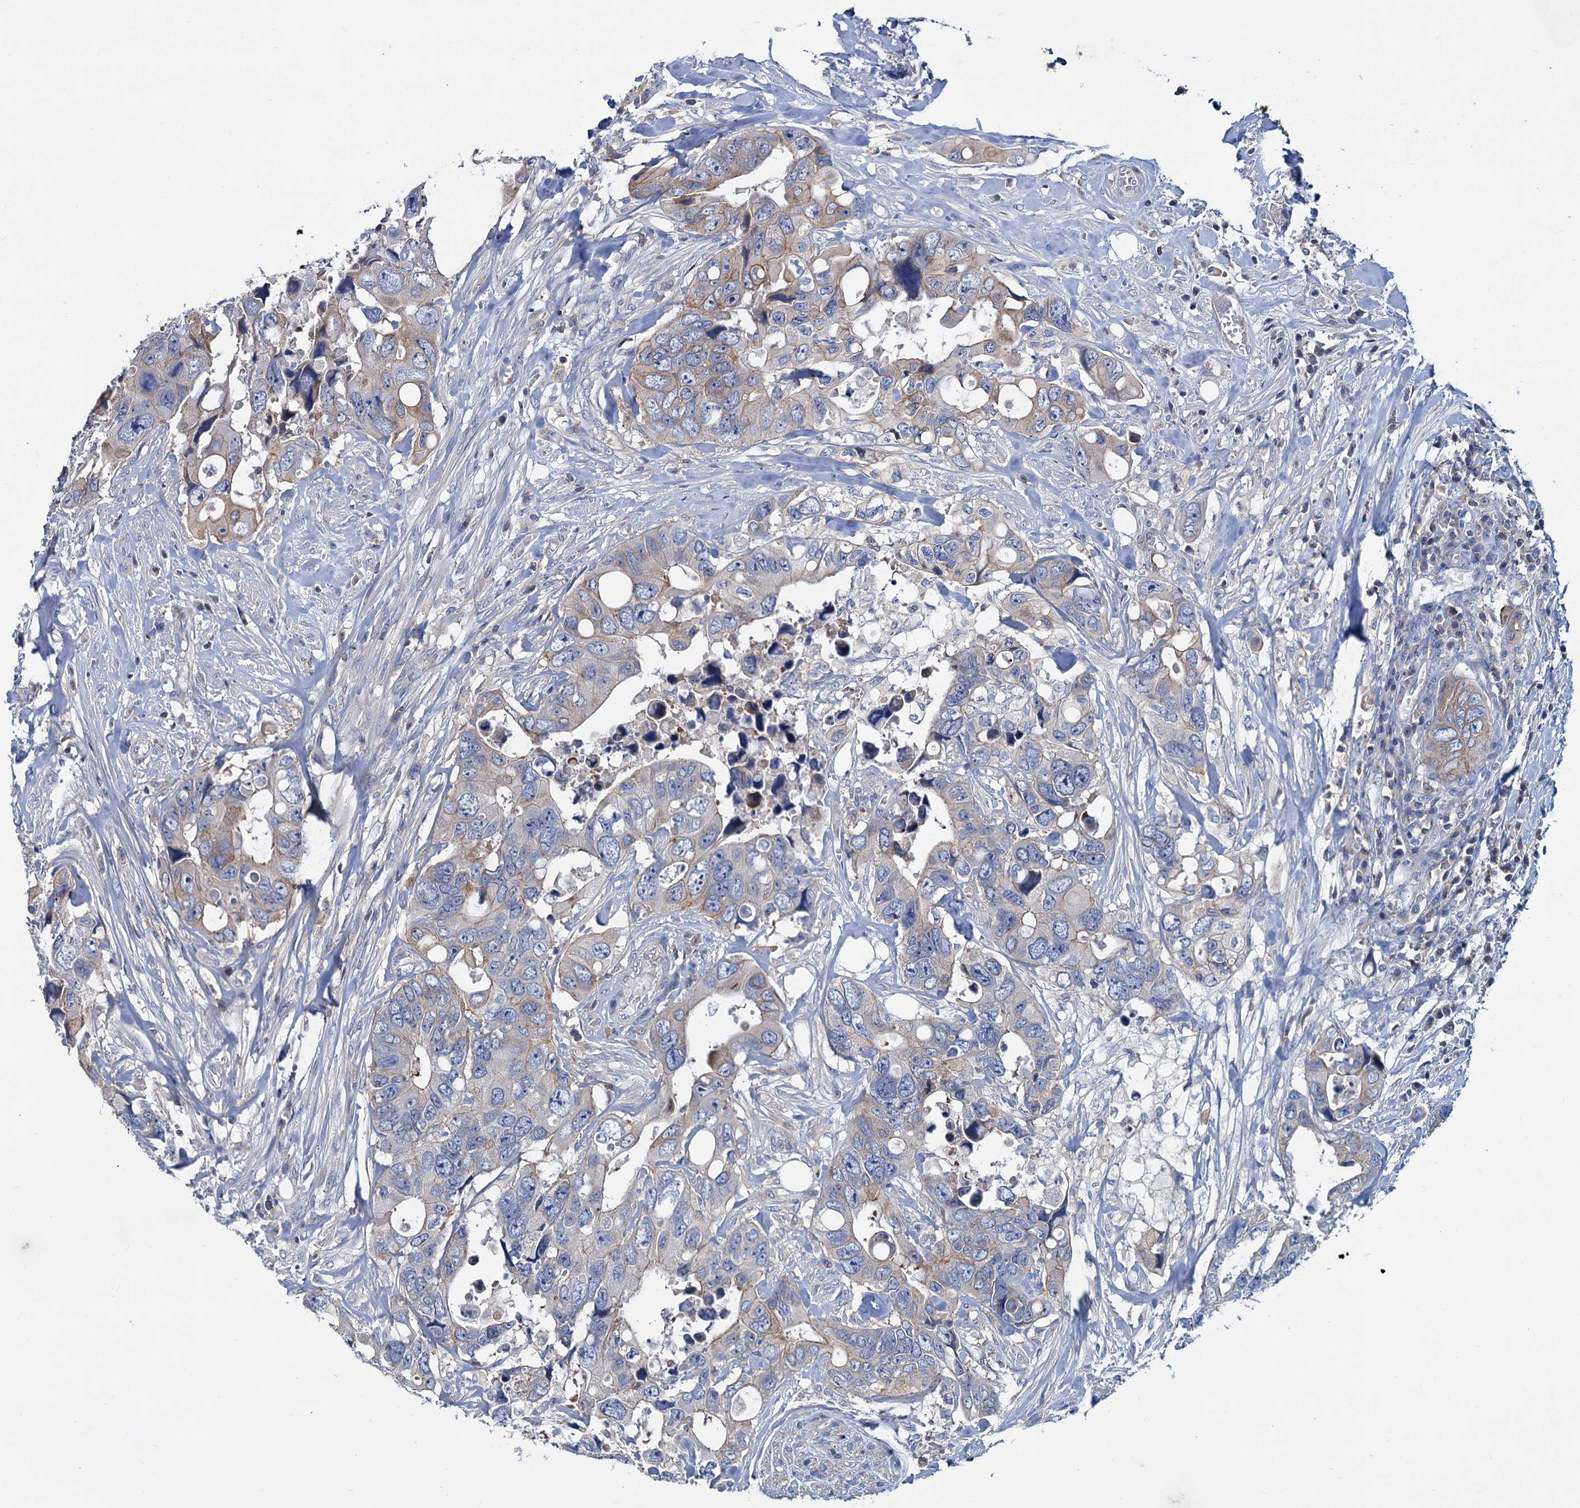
{"staining": {"intensity": "weak", "quantity": "<25%", "location": "cytoplasmic/membranous"}, "tissue": "colorectal cancer", "cell_type": "Tumor cells", "image_type": "cancer", "snomed": [{"axis": "morphology", "description": "Adenocarcinoma, NOS"}, {"axis": "topography", "description": "Rectum"}], "caption": "Human colorectal cancer stained for a protein using immunohistochemistry shows no positivity in tumor cells.", "gene": "LRCH4", "patient": {"sex": "male", "age": 57}}